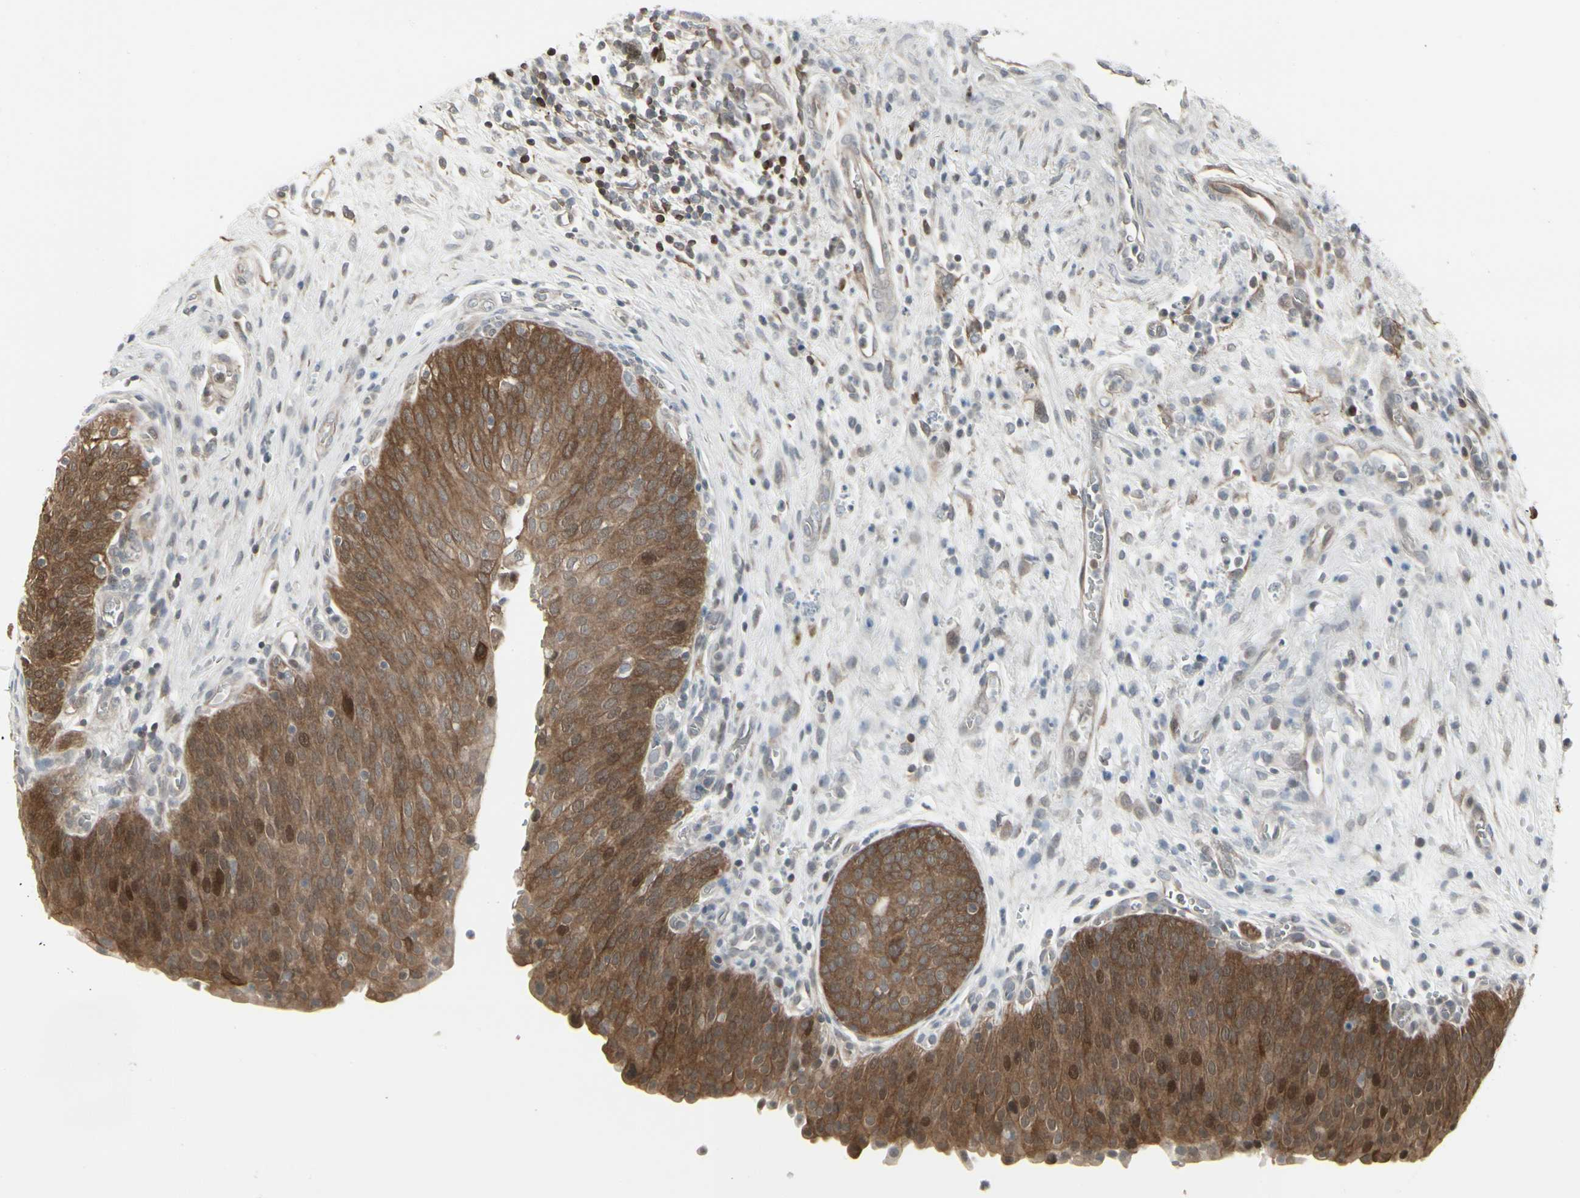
{"staining": {"intensity": "moderate", "quantity": ">75%", "location": "cytoplasmic/membranous,nuclear"}, "tissue": "urinary bladder", "cell_type": "Urothelial cells", "image_type": "normal", "snomed": [{"axis": "morphology", "description": "Normal tissue, NOS"}, {"axis": "morphology", "description": "Dysplasia, NOS"}, {"axis": "topography", "description": "Urinary bladder"}], "caption": "Urinary bladder stained with a brown dye shows moderate cytoplasmic/membranous,nuclear positive expression in about >75% of urothelial cells.", "gene": "IGFBP6", "patient": {"sex": "male", "age": 35}}